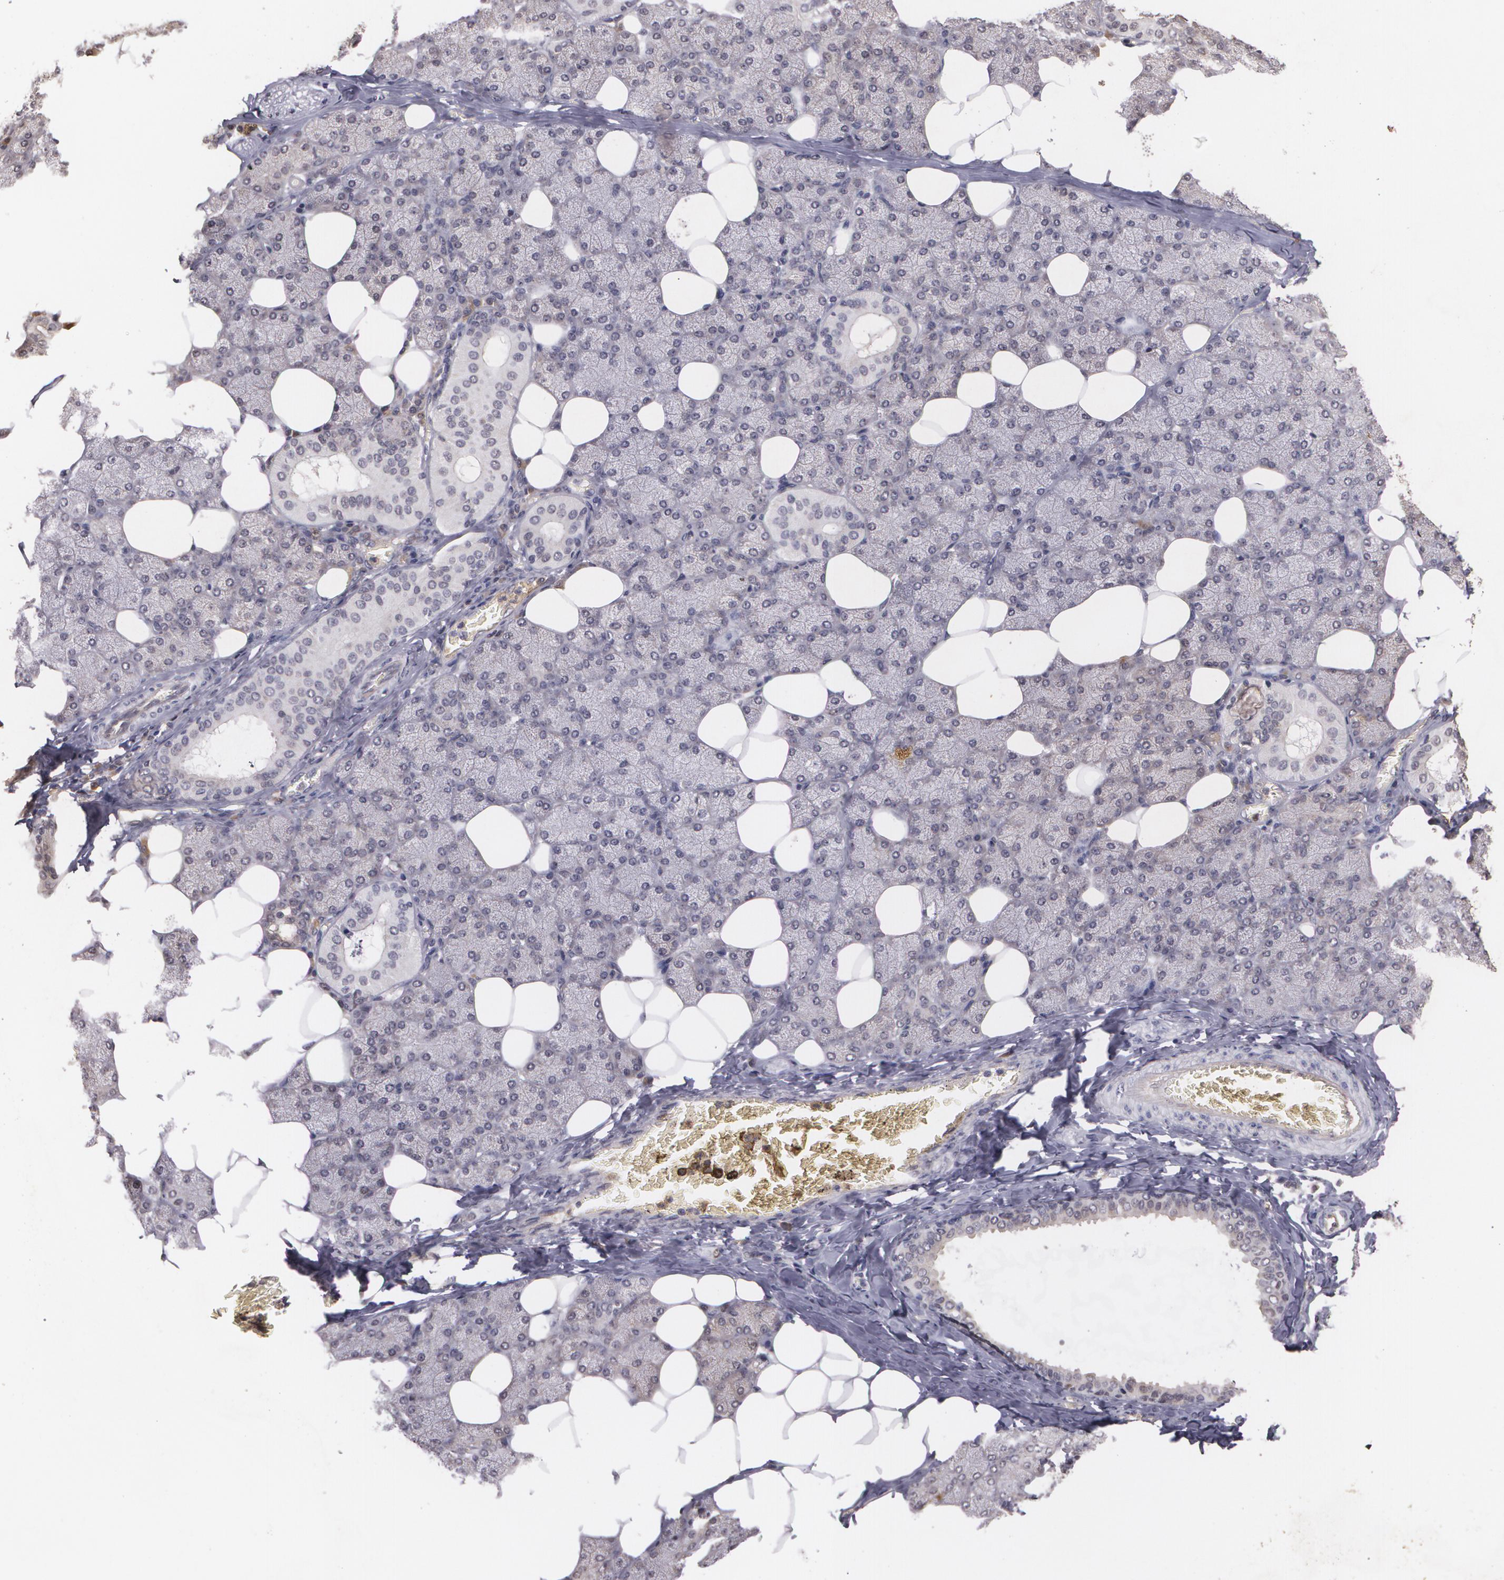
{"staining": {"intensity": "negative", "quantity": "none", "location": "none"}, "tissue": "salivary gland", "cell_type": "Glandular cells", "image_type": "normal", "snomed": [{"axis": "morphology", "description": "Normal tissue, NOS"}, {"axis": "topography", "description": "Lymph node"}, {"axis": "topography", "description": "Salivary gland"}], "caption": "IHC of unremarkable salivary gland shows no expression in glandular cells. (IHC, brightfield microscopy, high magnification).", "gene": "BRCA1", "patient": {"sex": "male", "age": 8}}